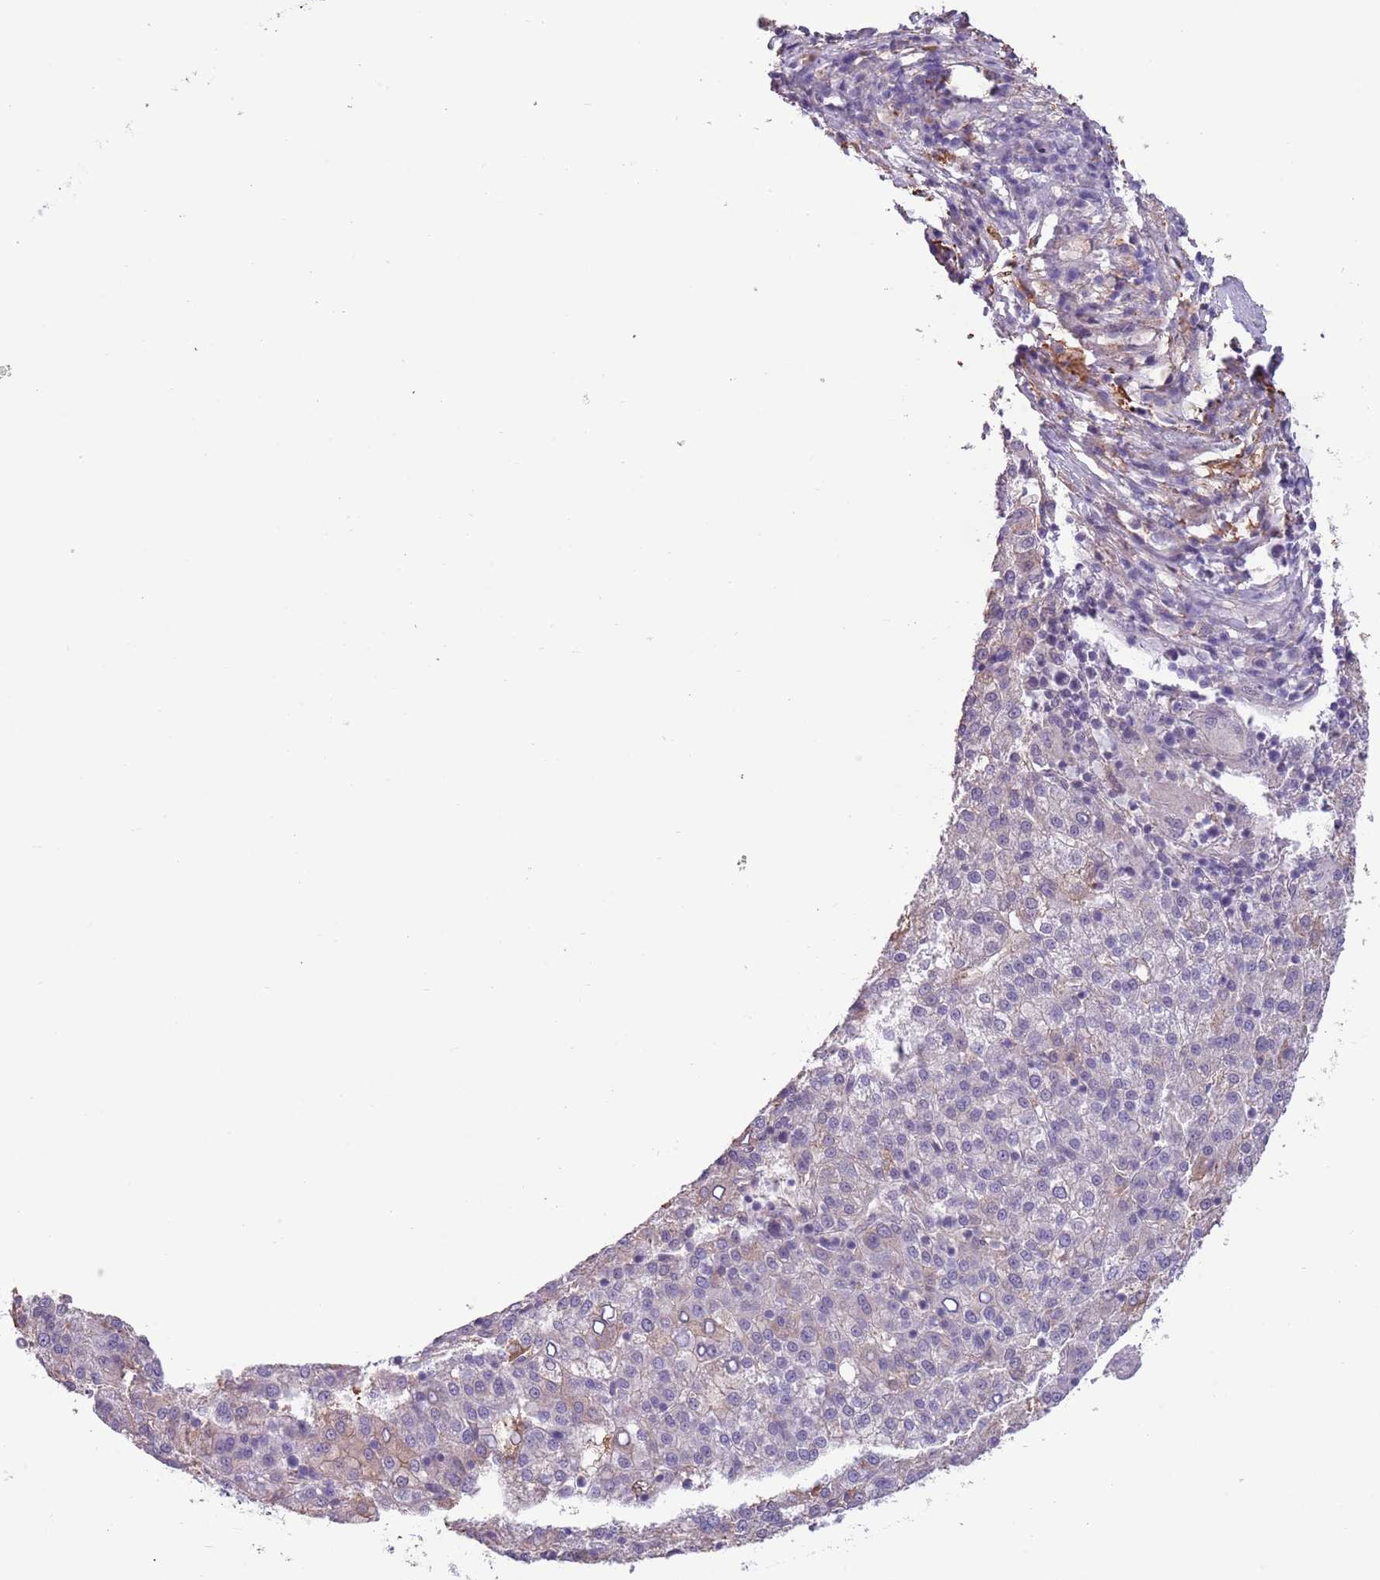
{"staining": {"intensity": "negative", "quantity": "none", "location": "none"}, "tissue": "liver cancer", "cell_type": "Tumor cells", "image_type": "cancer", "snomed": [{"axis": "morphology", "description": "Carcinoma, Hepatocellular, NOS"}, {"axis": "topography", "description": "Liver"}], "caption": "A photomicrograph of human liver cancer (hepatocellular carcinoma) is negative for staining in tumor cells.", "gene": "CREBZF", "patient": {"sex": "female", "age": 58}}